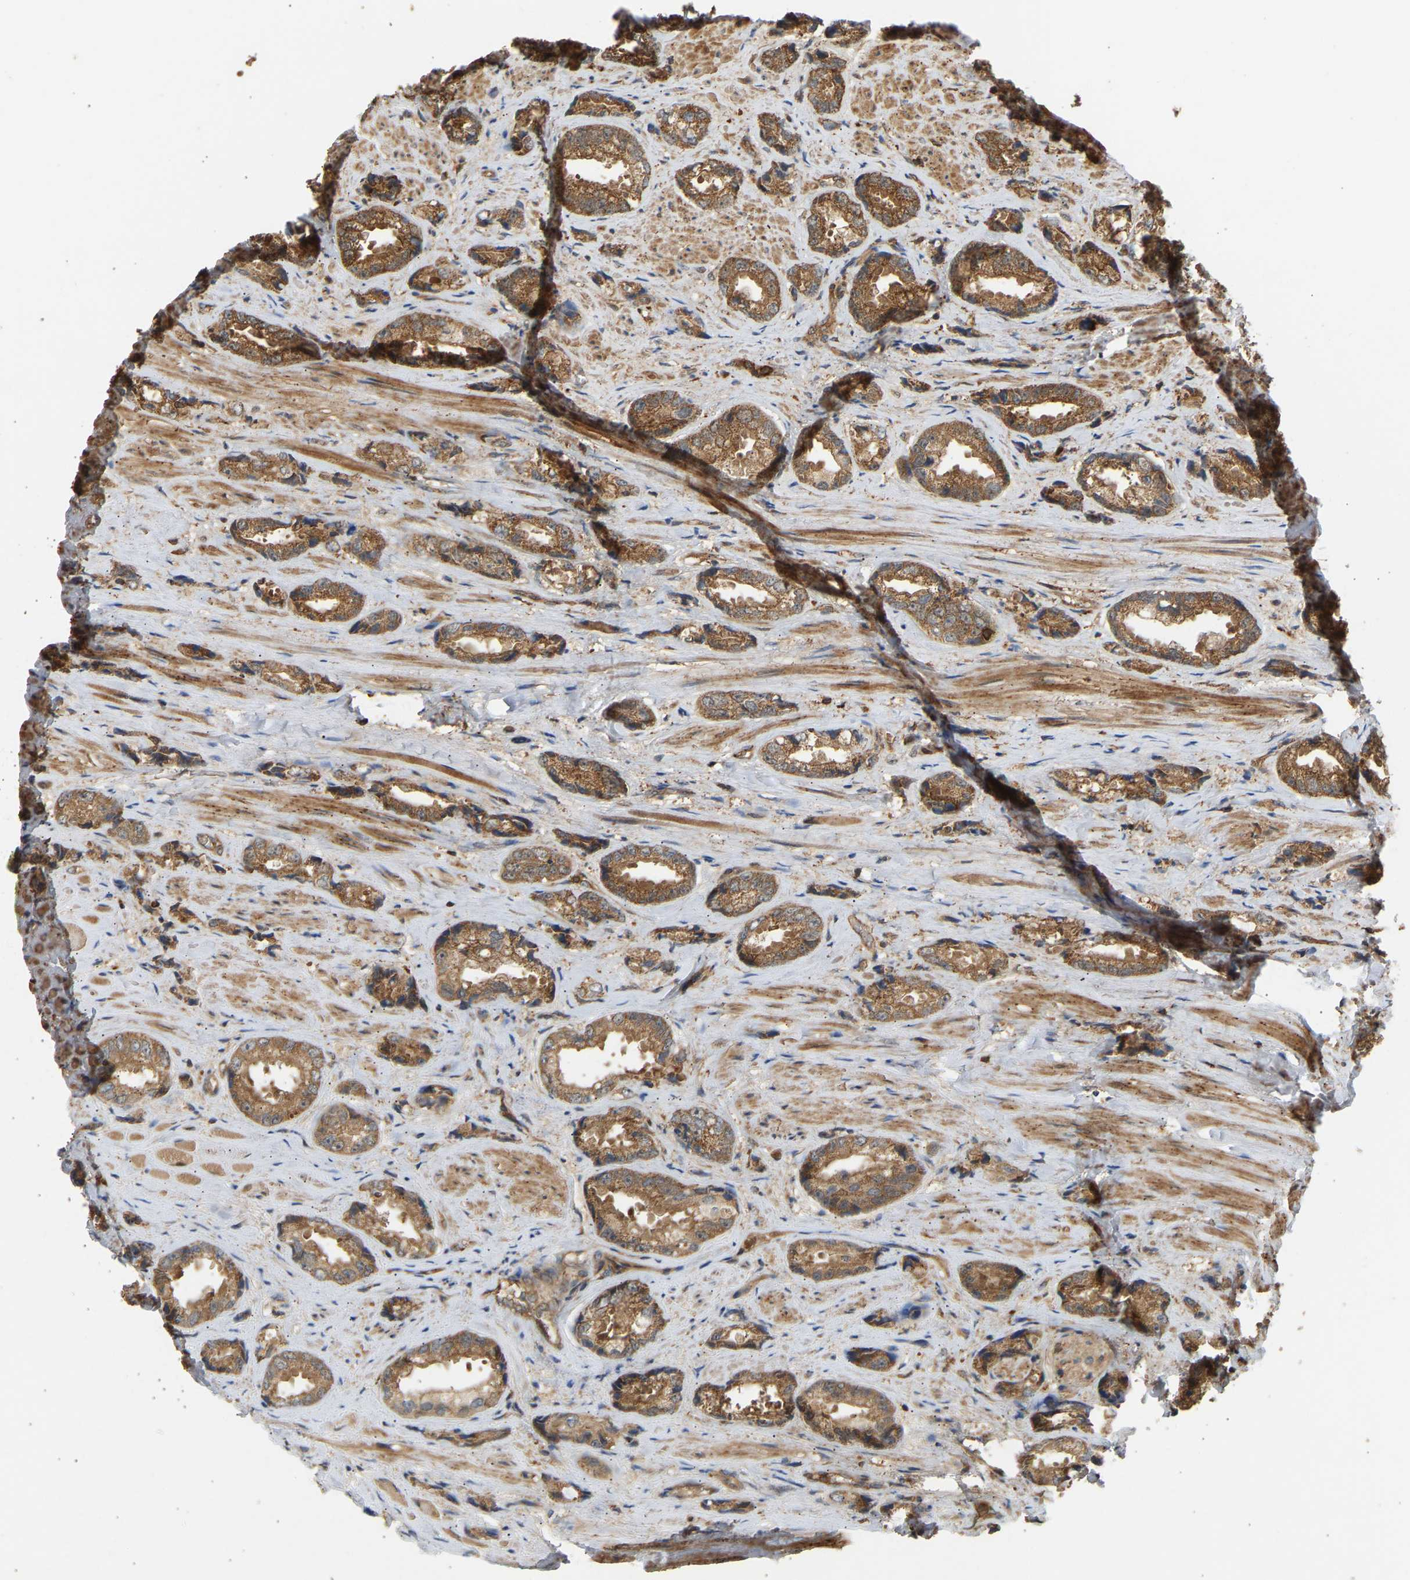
{"staining": {"intensity": "moderate", "quantity": ">75%", "location": "cytoplasmic/membranous"}, "tissue": "prostate cancer", "cell_type": "Tumor cells", "image_type": "cancer", "snomed": [{"axis": "morphology", "description": "Adenocarcinoma, High grade"}, {"axis": "topography", "description": "Prostate"}], "caption": "Prostate cancer (adenocarcinoma (high-grade)) tissue demonstrates moderate cytoplasmic/membranous positivity in about >75% of tumor cells The protein is shown in brown color, while the nuclei are stained blue.", "gene": "GOPC", "patient": {"sex": "male", "age": 61}}